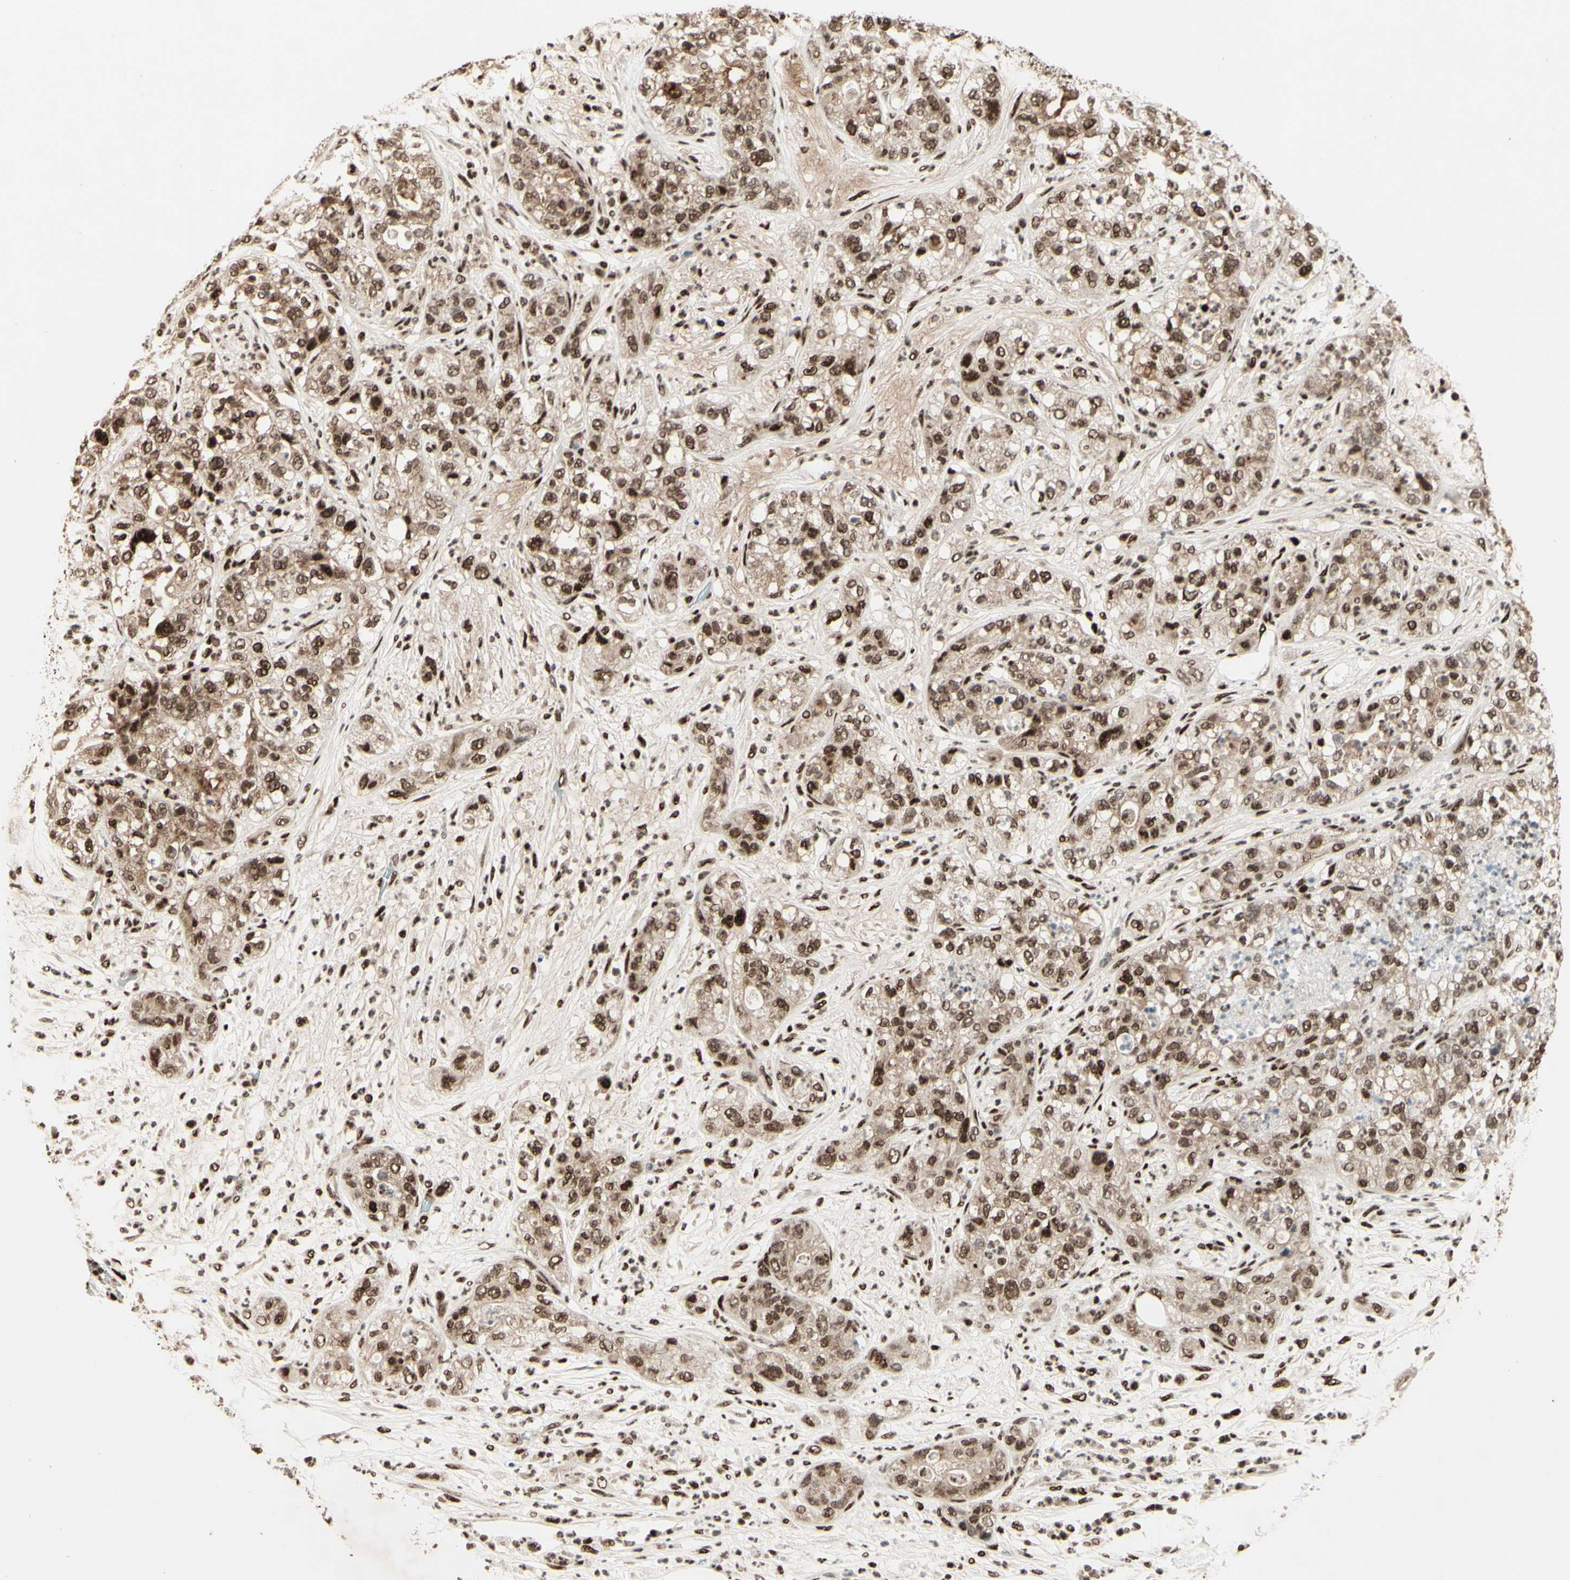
{"staining": {"intensity": "moderate", "quantity": ">75%", "location": "nuclear"}, "tissue": "pancreatic cancer", "cell_type": "Tumor cells", "image_type": "cancer", "snomed": [{"axis": "morphology", "description": "Adenocarcinoma, NOS"}, {"axis": "topography", "description": "Pancreas"}], "caption": "This is a histology image of IHC staining of pancreatic adenocarcinoma, which shows moderate positivity in the nuclear of tumor cells.", "gene": "NR3C1", "patient": {"sex": "female", "age": 78}}